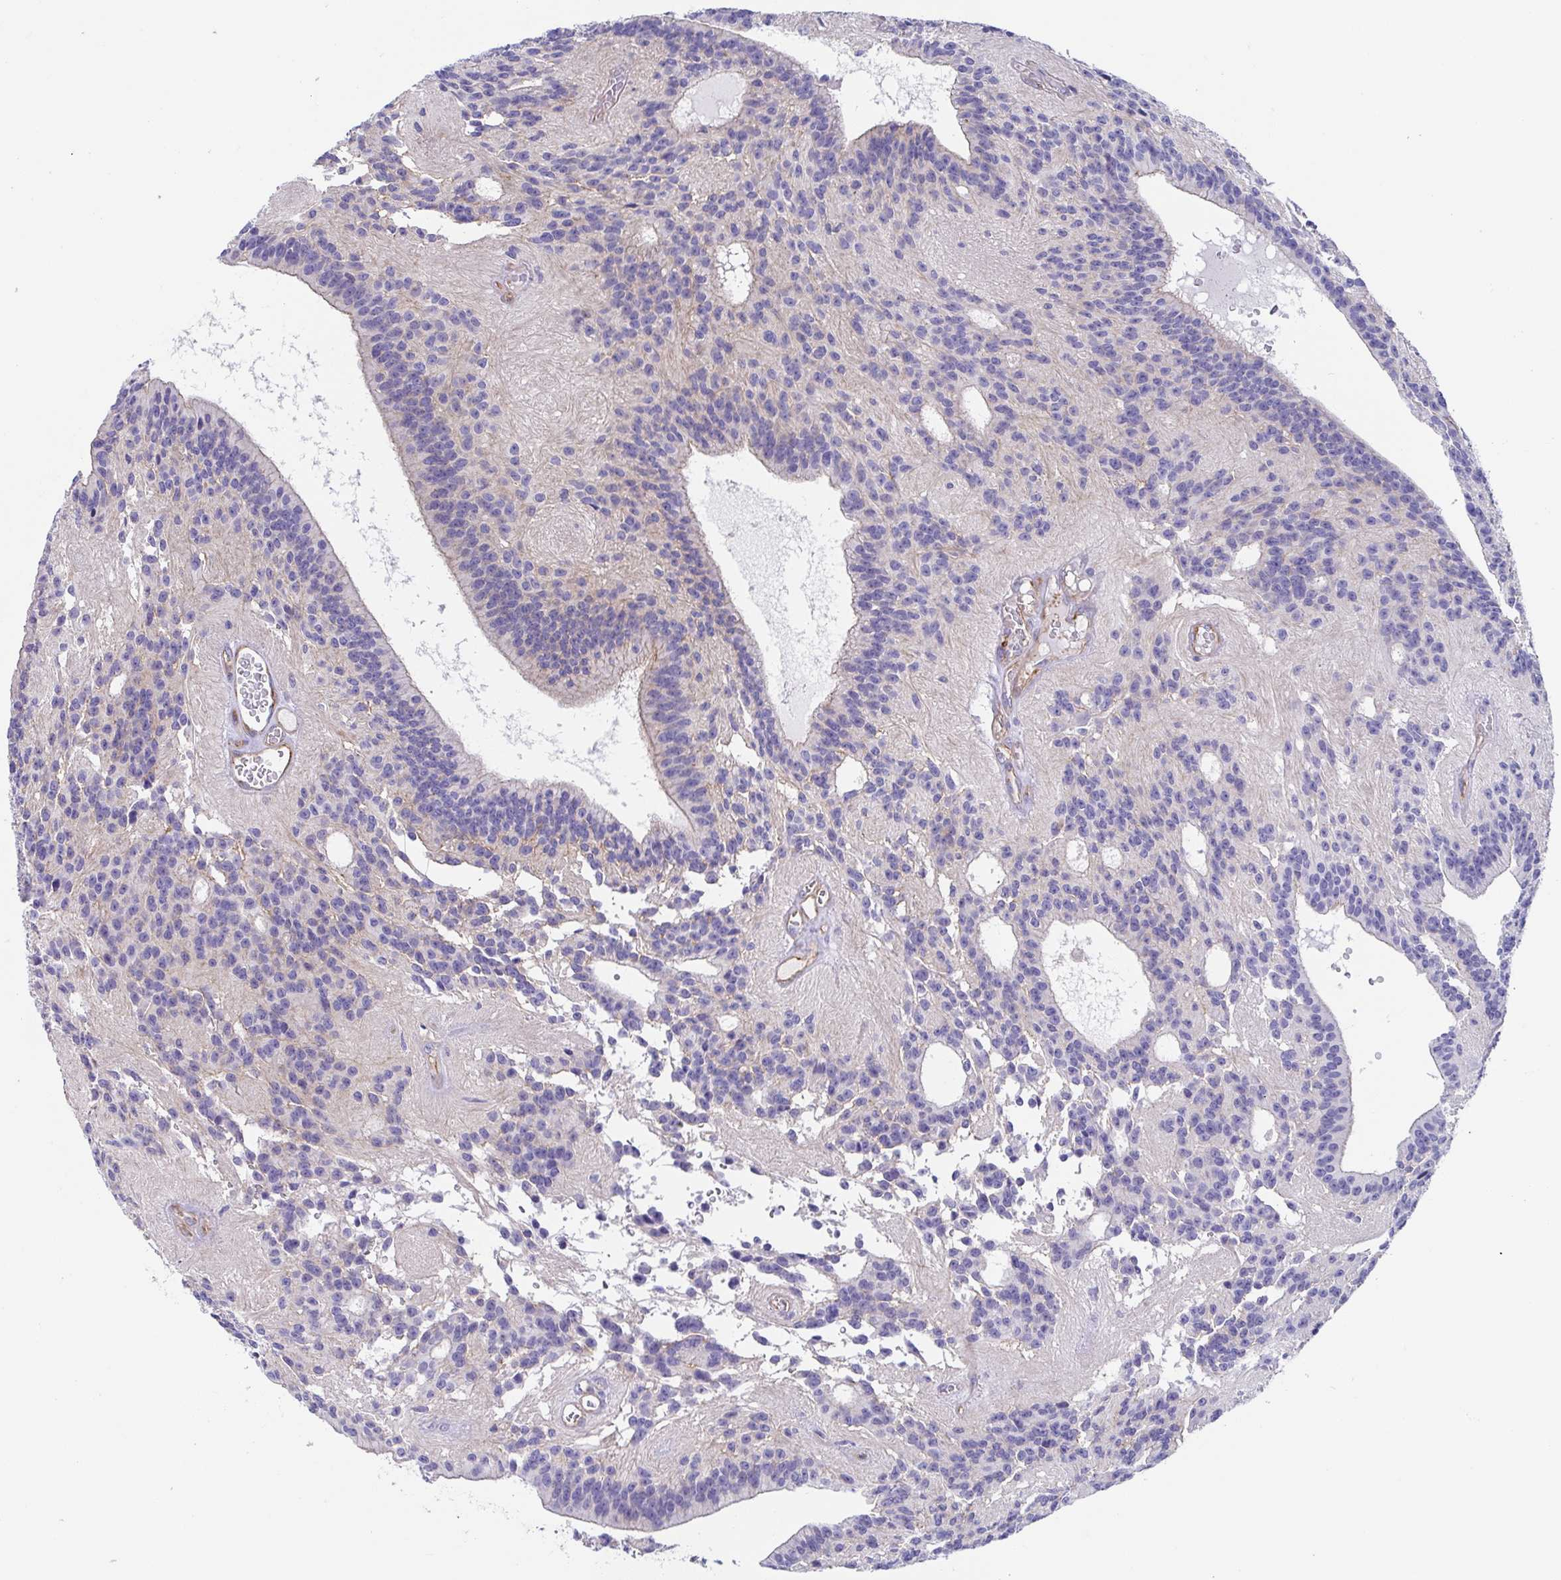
{"staining": {"intensity": "negative", "quantity": "none", "location": "none"}, "tissue": "glioma", "cell_type": "Tumor cells", "image_type": "cancer", "snomed": [{"axis": "morphology", "description": "Glioma, malignant, Low grade"}, {"axis": "topography", "description": "Brain"}], "caption": "Tumor cells are negative for brown protein staining in malignant low-grade glioma.", "gene": "TRAM2", "patient": {"sex": "male", "age": 31}}